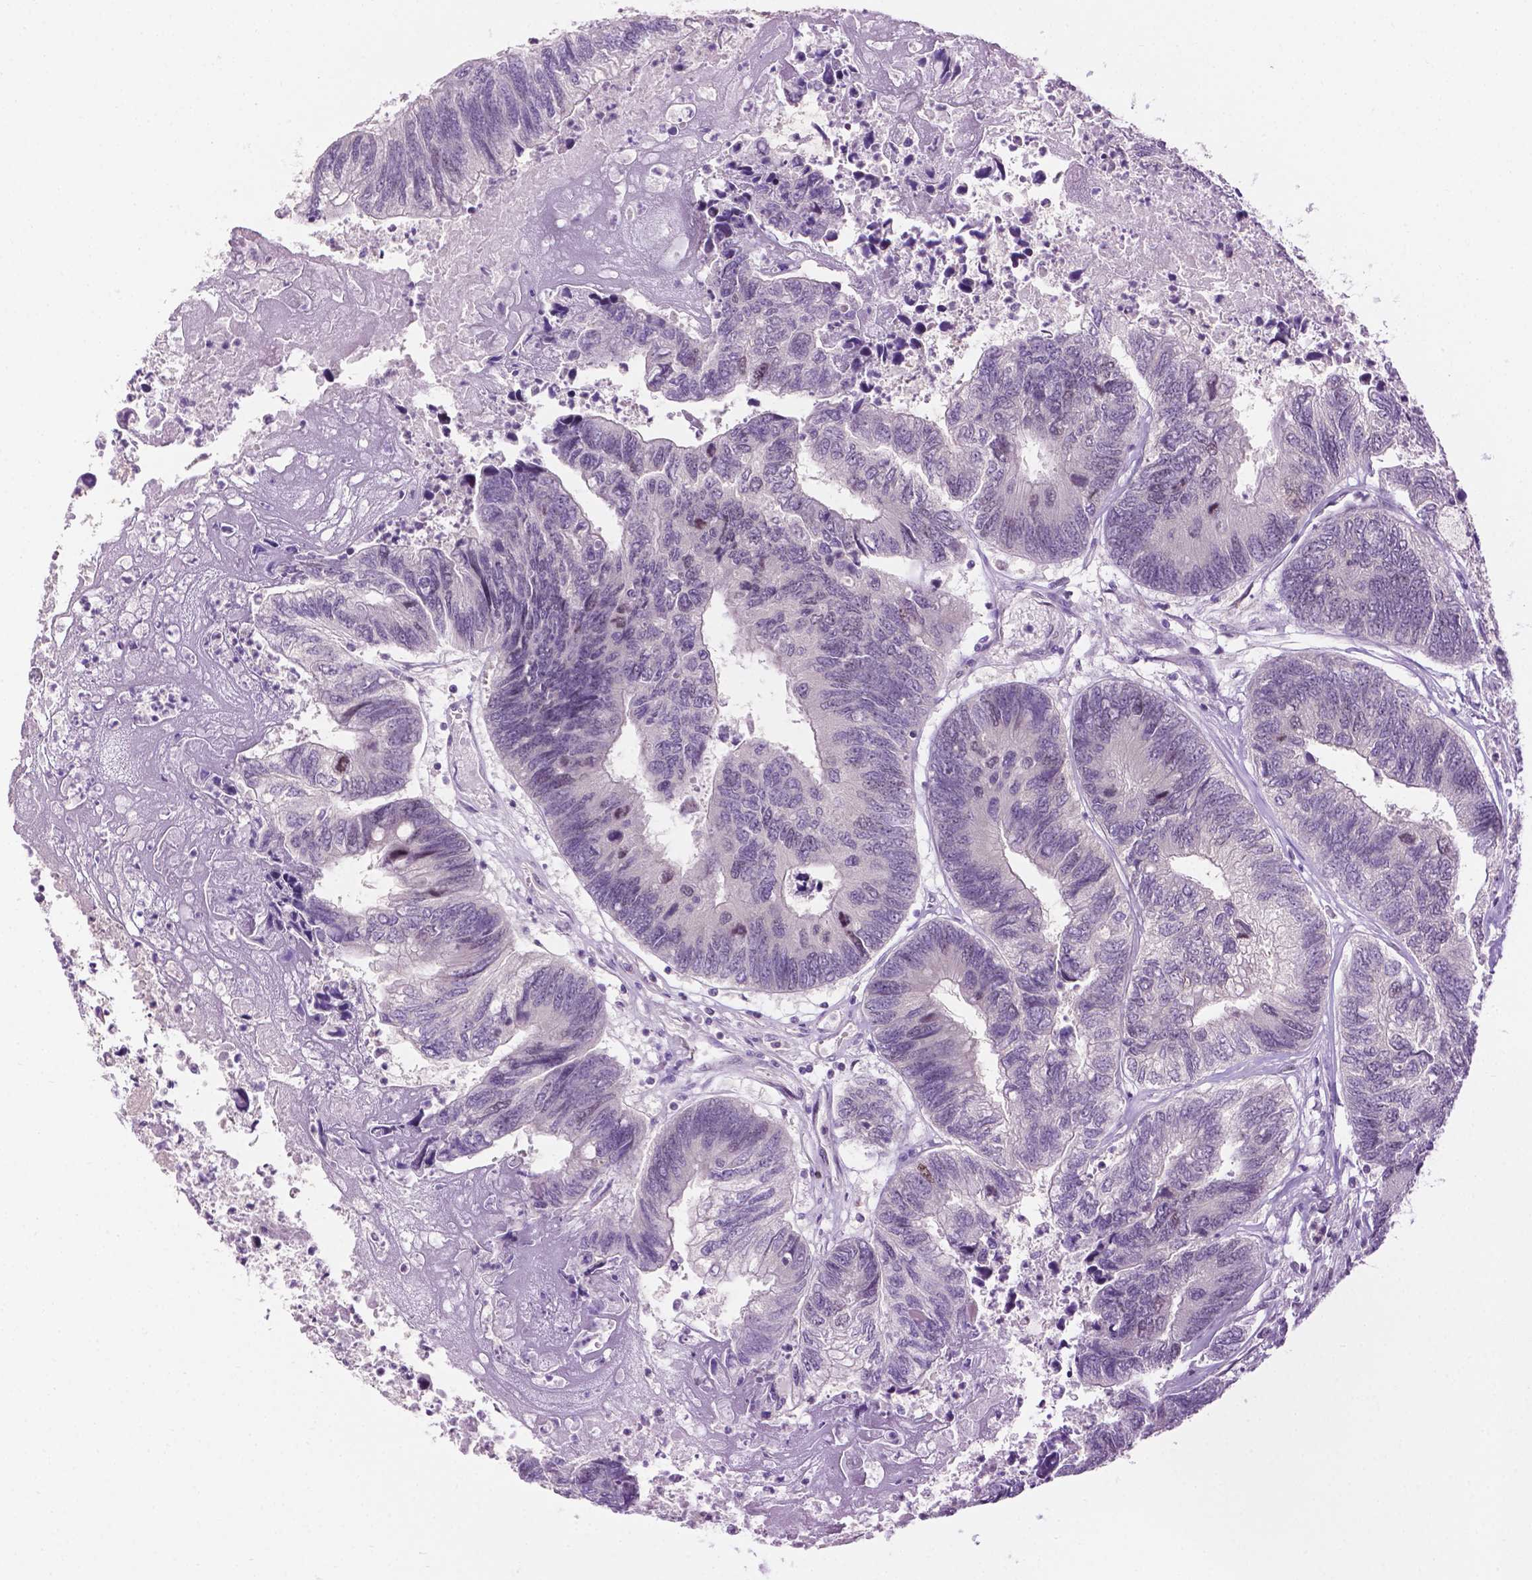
{"staining": {"intensity": "negative", "quantity": "none", "location": "none"}, "tissue": "colorectal cancer", "cell_type": "Tumor cells", "image_type": "cancer", "snomed": [{"axis": "morphology", "description": "Adenocarcinoma, NOS"}, {"axis": "topography", "description": "Colon"}], "caption": "There is no significant staining in tumor cells of colorectal cancer. (DAB (3,3'-diaminobenzidine) IHC visualized using brightfield microscopy, high magnification).", "gene": "DENND4A", "patient": {"sex": "female", "age": 67}}